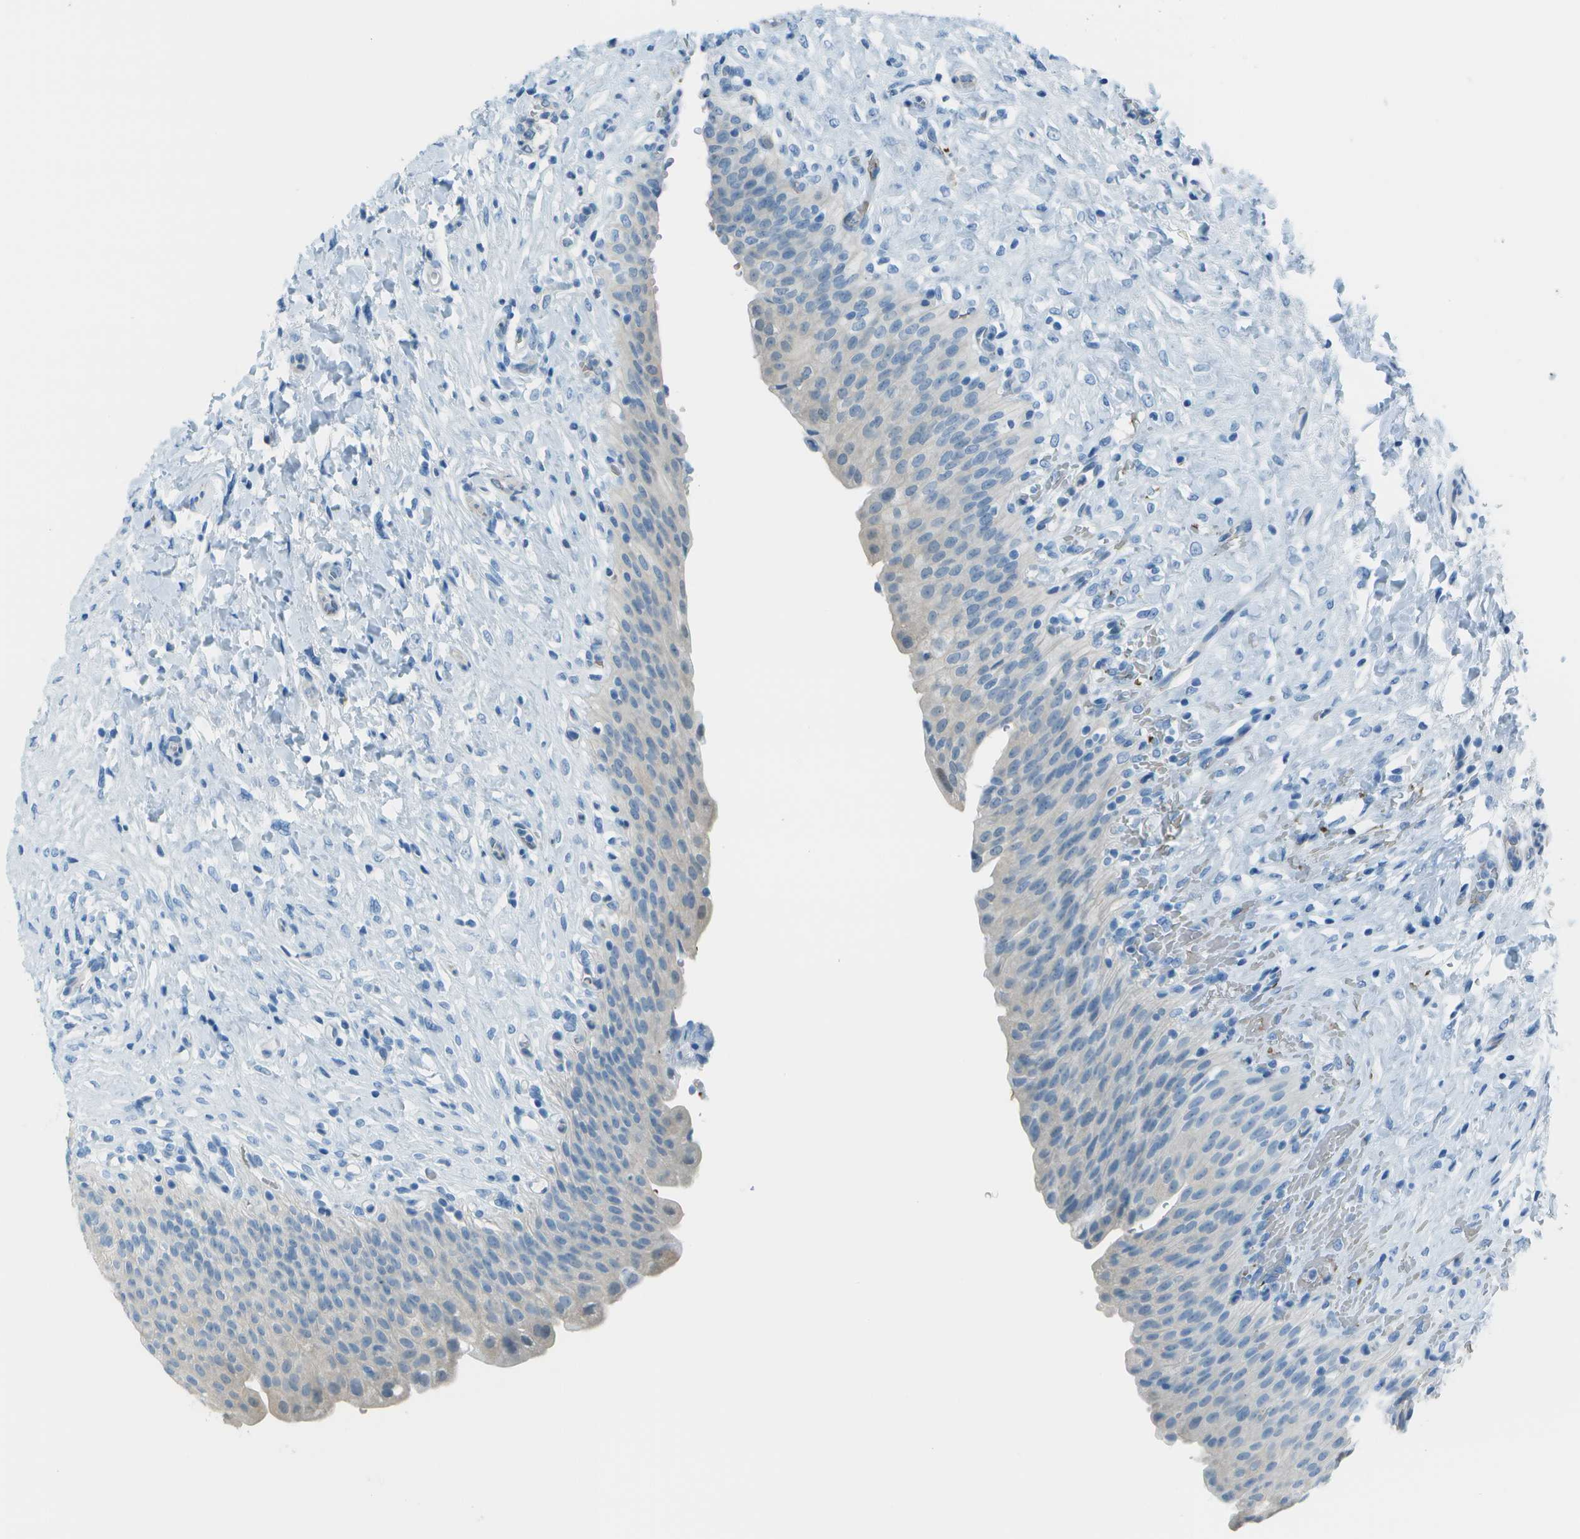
{"staining": {"intensity": "negative", "quantity": "none", "location": "none"}, "tissue": "urinary bladder", "cell_type": "Urothelial cells", "image_type": "normal", "snomed": [{"axis": "morphology", "description": "Urothelial carcinoma, High grade"}, {"axis": "topography", "description": "Urinary bladder"}], "caption": "Protein analysis of normal urinary bladder demonstrates no significant positivity in urothelial cells.", "gene": "ASL", "patient": {"sex": "male", "age": 46}}